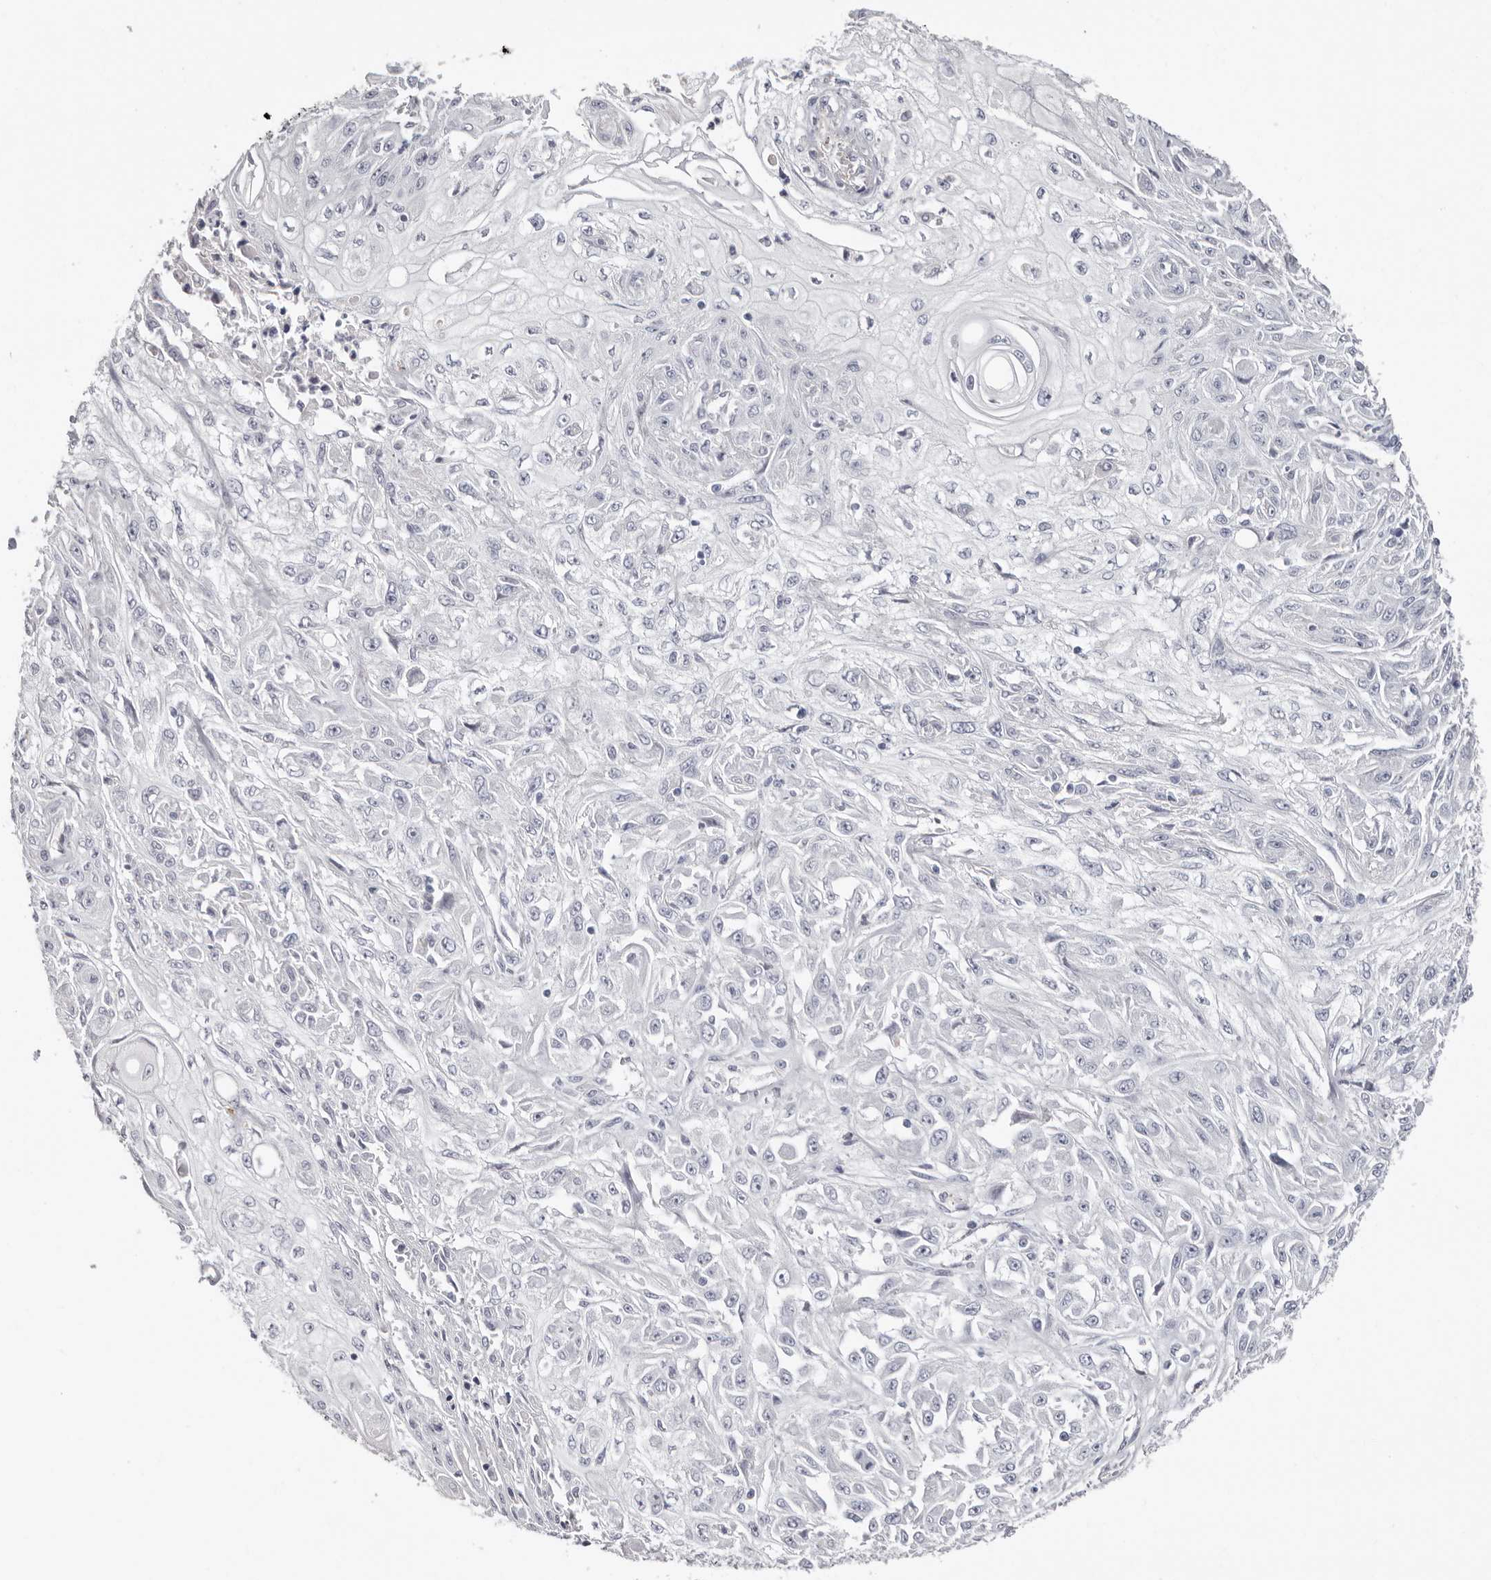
{"staining": {"intensity": "negative", "quantity": "none", "location": "none"}, "tissue": "skin cancer", "cell_type": "Tumor cells", "image_type": "cancer", "snomed": [{"axis": "morphology", "description": "Squamous cell carcinoma, NOS"}, {"axis": "morphology", "description": "Squamous cell carcinoma, metastatic, NOS"}, {"axis": "topography", "description": "Skin"}, {"axis": "topography", "description": "Lymph node"}], "caption": "High power microscopy micrograph of an IHC image of metastatic squamous cell carcinoma (skin), revealing no significant expression in tumor cells.", "gene": "PKDCC", "patient": {"sex": "male", "age": 75}}